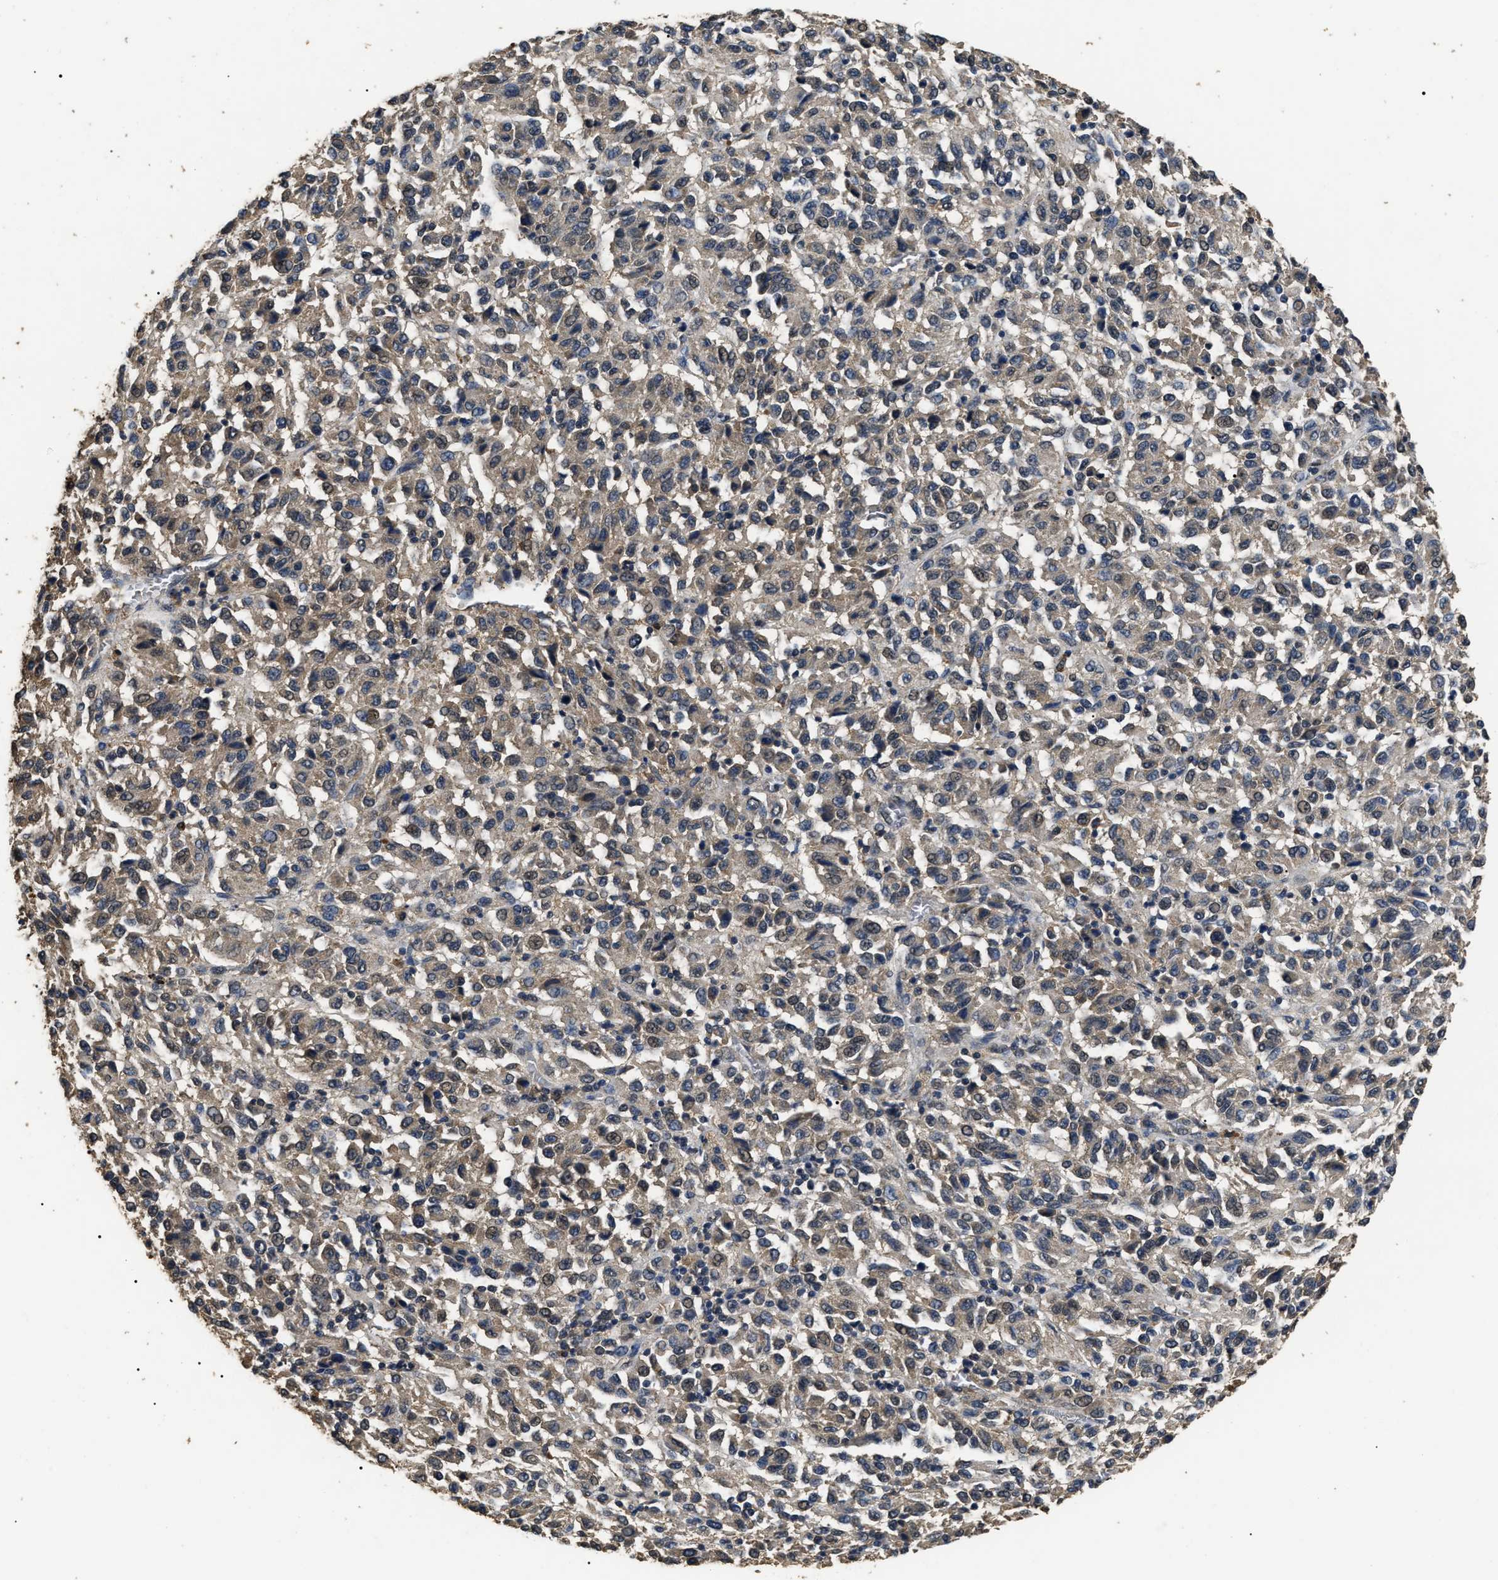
{"staining": {"intensity": "weak", "quantity": "25%-75%", "location": "cytoplasmic/membranous,nuclear"}, "tissue": "melanoma", "cell_type": "Tumor cells", "image_type": "cancer", "snomed": [{"axis": "morphology", "description": "Malignant melanoma, Metastatic site"}, {"axis": "topography", "description": "Lung"}], "caption": "This is a micrograph of IHC staining of malignant melanoma (metastatic site), which shows weak staining in the cytoplasmic/membranous and nuclear of tumor cells.", "gene": "PSMD8", "patient": {"sex": "male", "age": 64}}